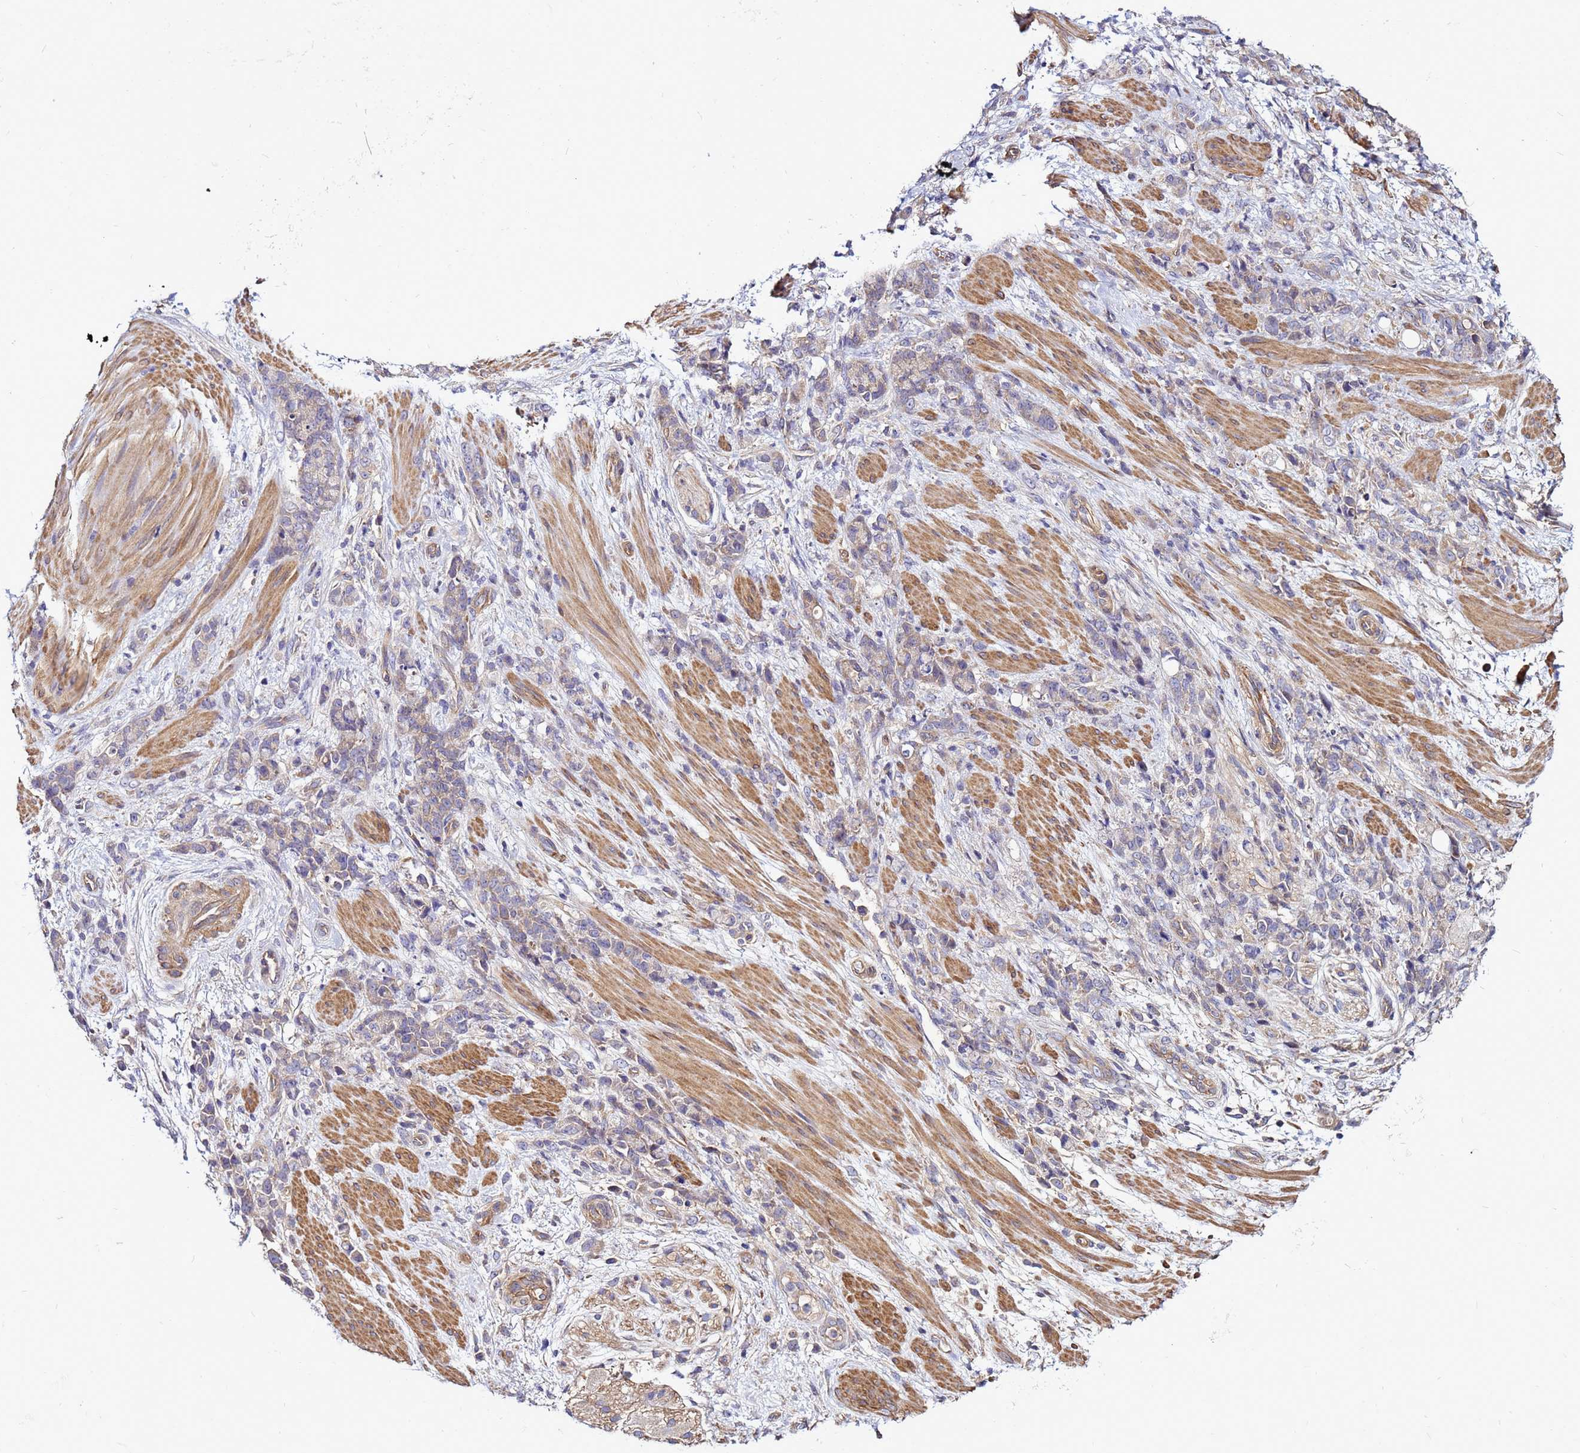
{"staining": {"intensity": "negative", "quantity": "none", "location": "none"}, "tissue": "stomach cancer", "cell_type": "Tumor cells", "image_type": "cancer", "snomed": [{"axis": "morphology", "description": "Normal tissue, NOS"}, {"axis": "morphology", "description": "Adenocarcinoma, NOS"}, {"axis": "topography", "description": "Stomach"}], "caption": "This is an immunohistochemistry (IHC) micrograph of stomach cancer. There is no expression in tumor cells.", "gene": "STK38", "patient": {"sex": "female", "age": 79}}